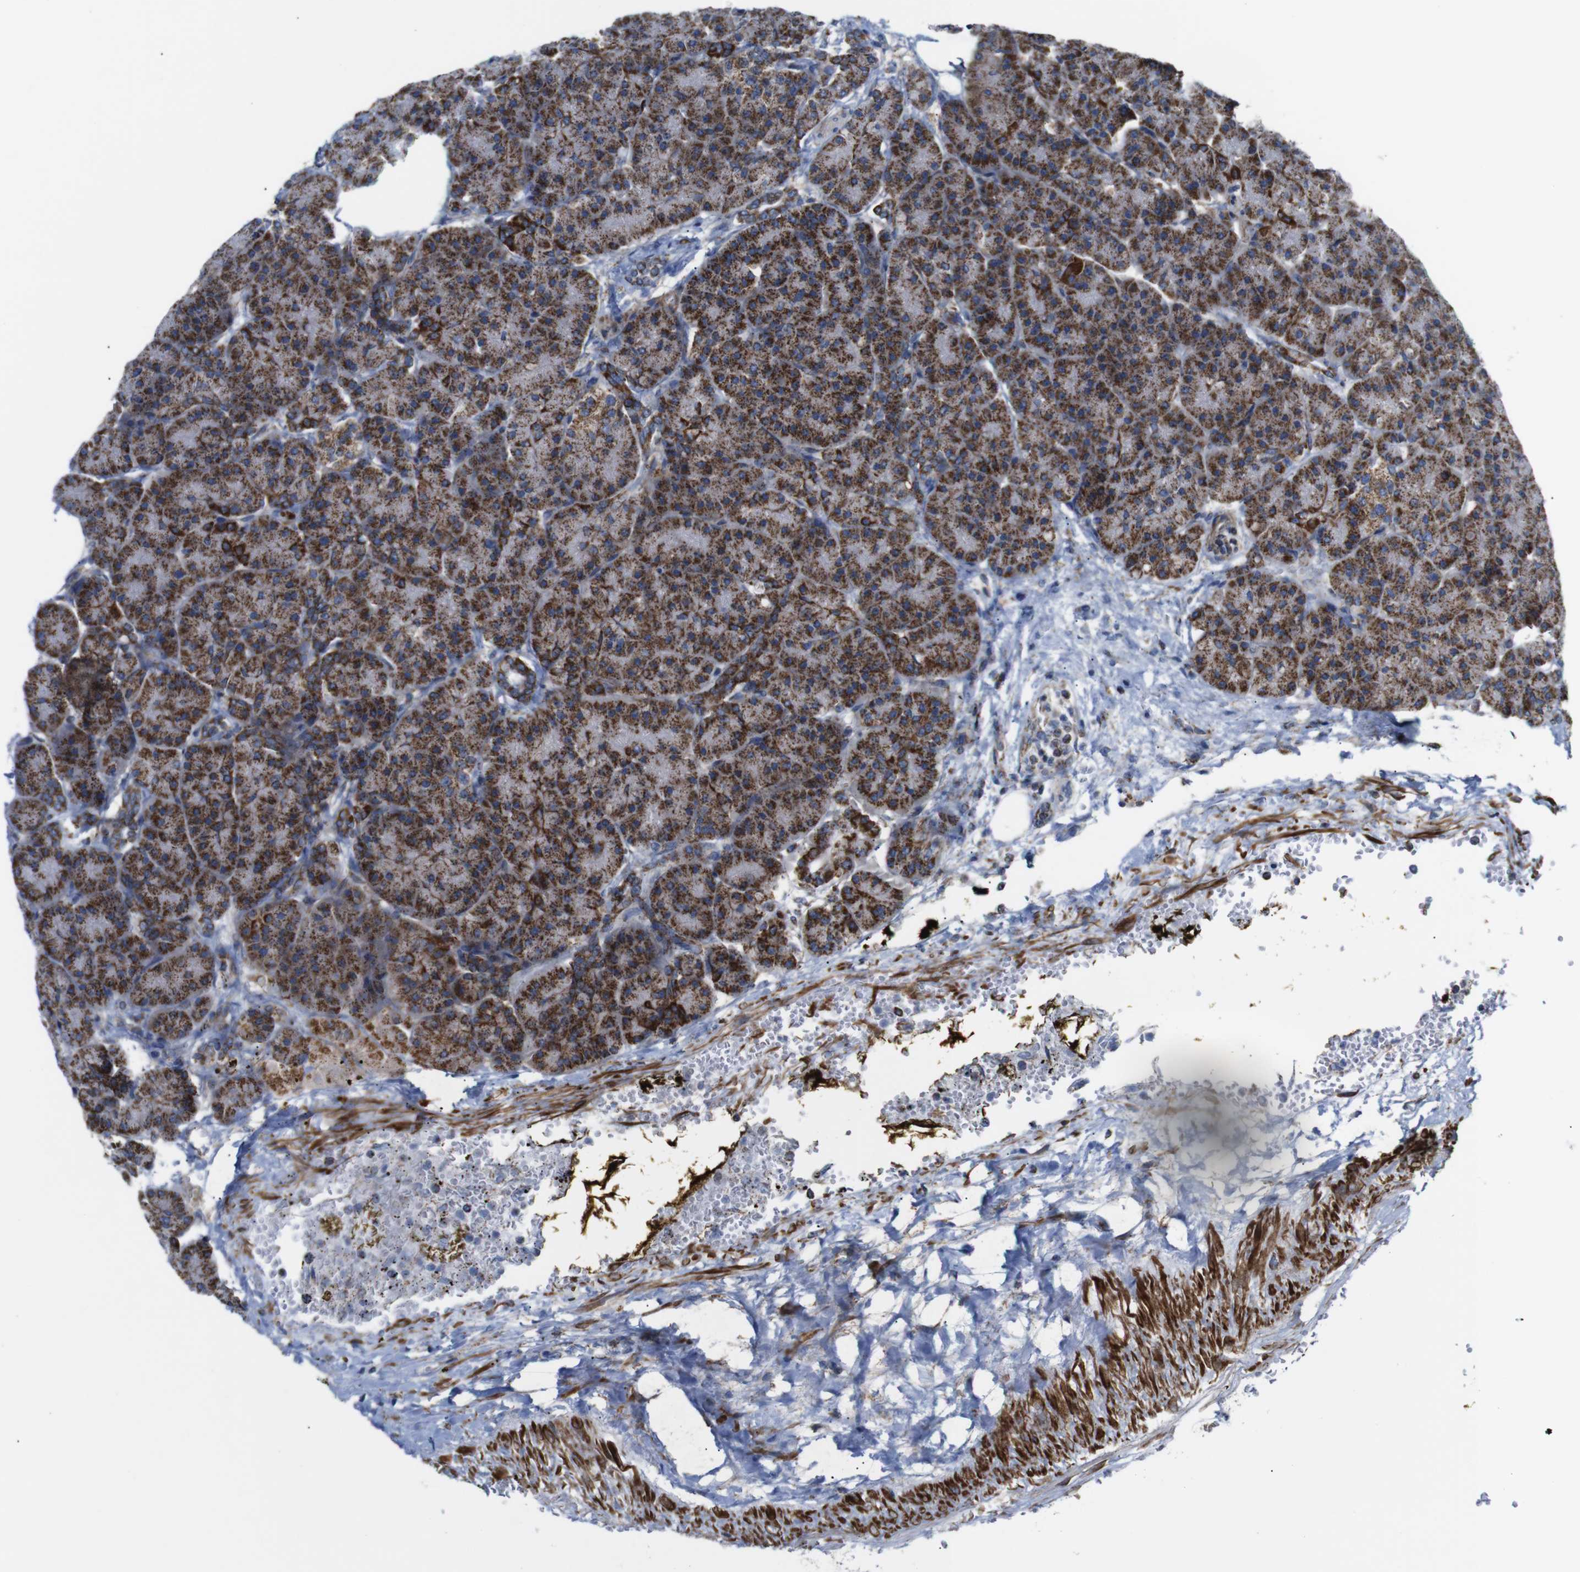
{"staining": {"intensity": "strong", "quantity": ">75%", "location": "cytoplasmic/membranous"}, "tissue": "pancreas", "cell_type": "Exocrine glandular cells", "image_type": "normal", "snomed": [{"axis": "morphology", "description": "Normal tissue, NOS"}, {"axis": "topography", "description": "Pancreas"}], "caption": "An immunohistochemistry histopathology image of unremarkable tissue is shown. Protein staining in brown highlights strong cytoplasmic/membranous positivity in pancreas within exocrine glandular cells. (brown staining indicates protein expression, while blue staining denotes nuclei).", "gene": "FAM171B", "patient": {"sex": "female", "age": 70}}